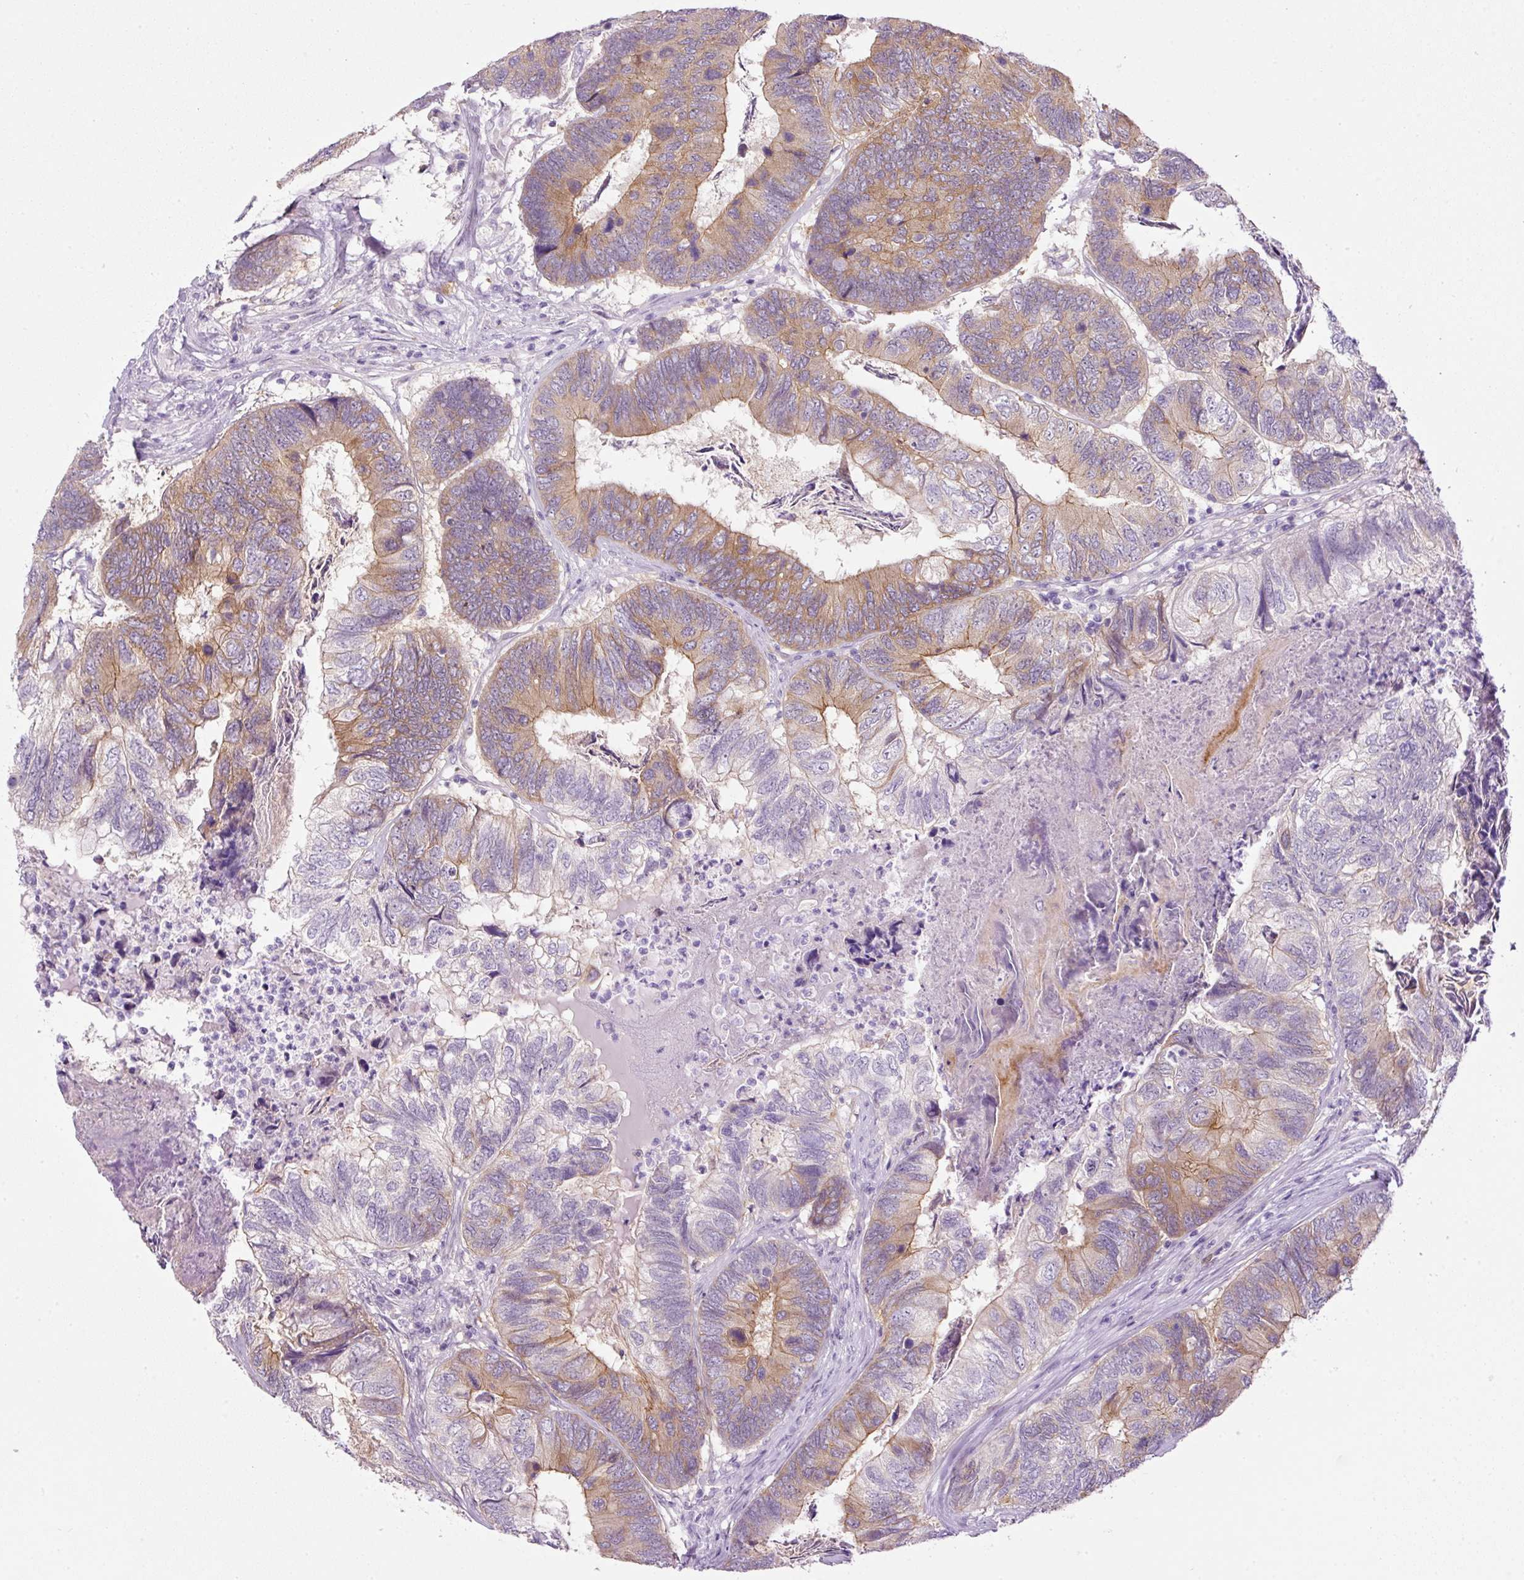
{"staining": {"intensity": "moderate", "quantity": ">75%", "location": "cytoplasmic/membranous"}, "tissue": "colorectal cancer", "cell_type": "Tumor cells", "image_type": "cancer", "snomed": [{"axis": "morphology", "description": "Adenocarcinoma, NOS"}, {"axis": "topography", "description": "Colon"}], "caption": "Colorectal adenocarcinoma stained with a protein marker reveals moderate staining in tumor cells.", "gene": "SRC", "patient": {"sex": "female", "age": 67}}